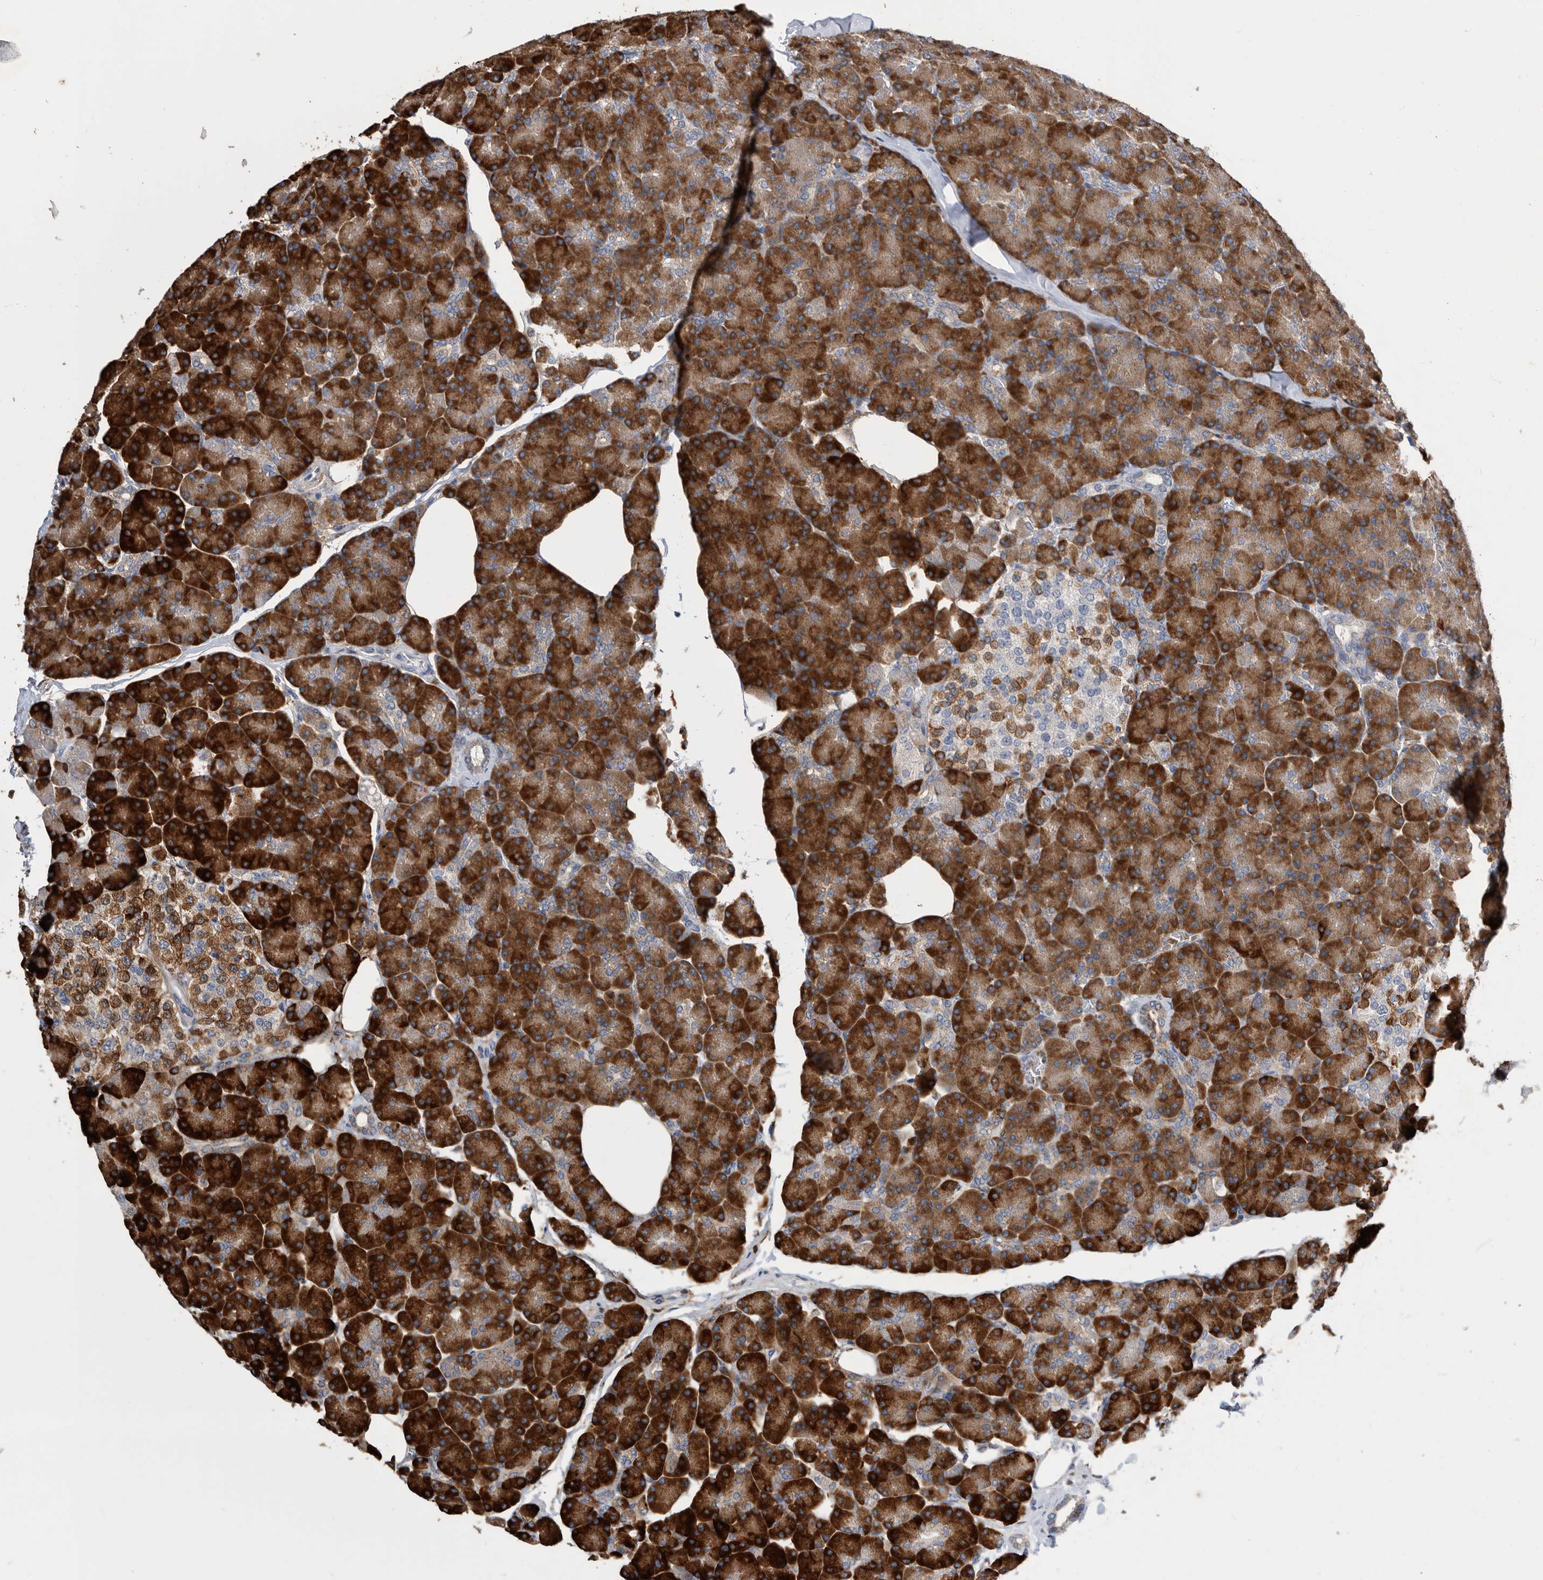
{"staining": {"intensity": "strong", "quantity": ">75%", "location": "cytoplasmic/membranous"}, "tissue": "pancreas", "cell_type": "Exocrine glandular cells", "image_type": "normal", "snomed": [{"axis": "morphology", "description": "Normal tissue, NOS"}, {"axis": "topography", "description": "Pancreas"}], "caption": "Immunohistochemical staining of normal human pancreas exhibits strong cytoplasmic/membranous protein positivity in approximately >75% of exocrine glandular cells.", "gene": "CRISPLD2", "patient": {"sex": "female", "age": 43}}